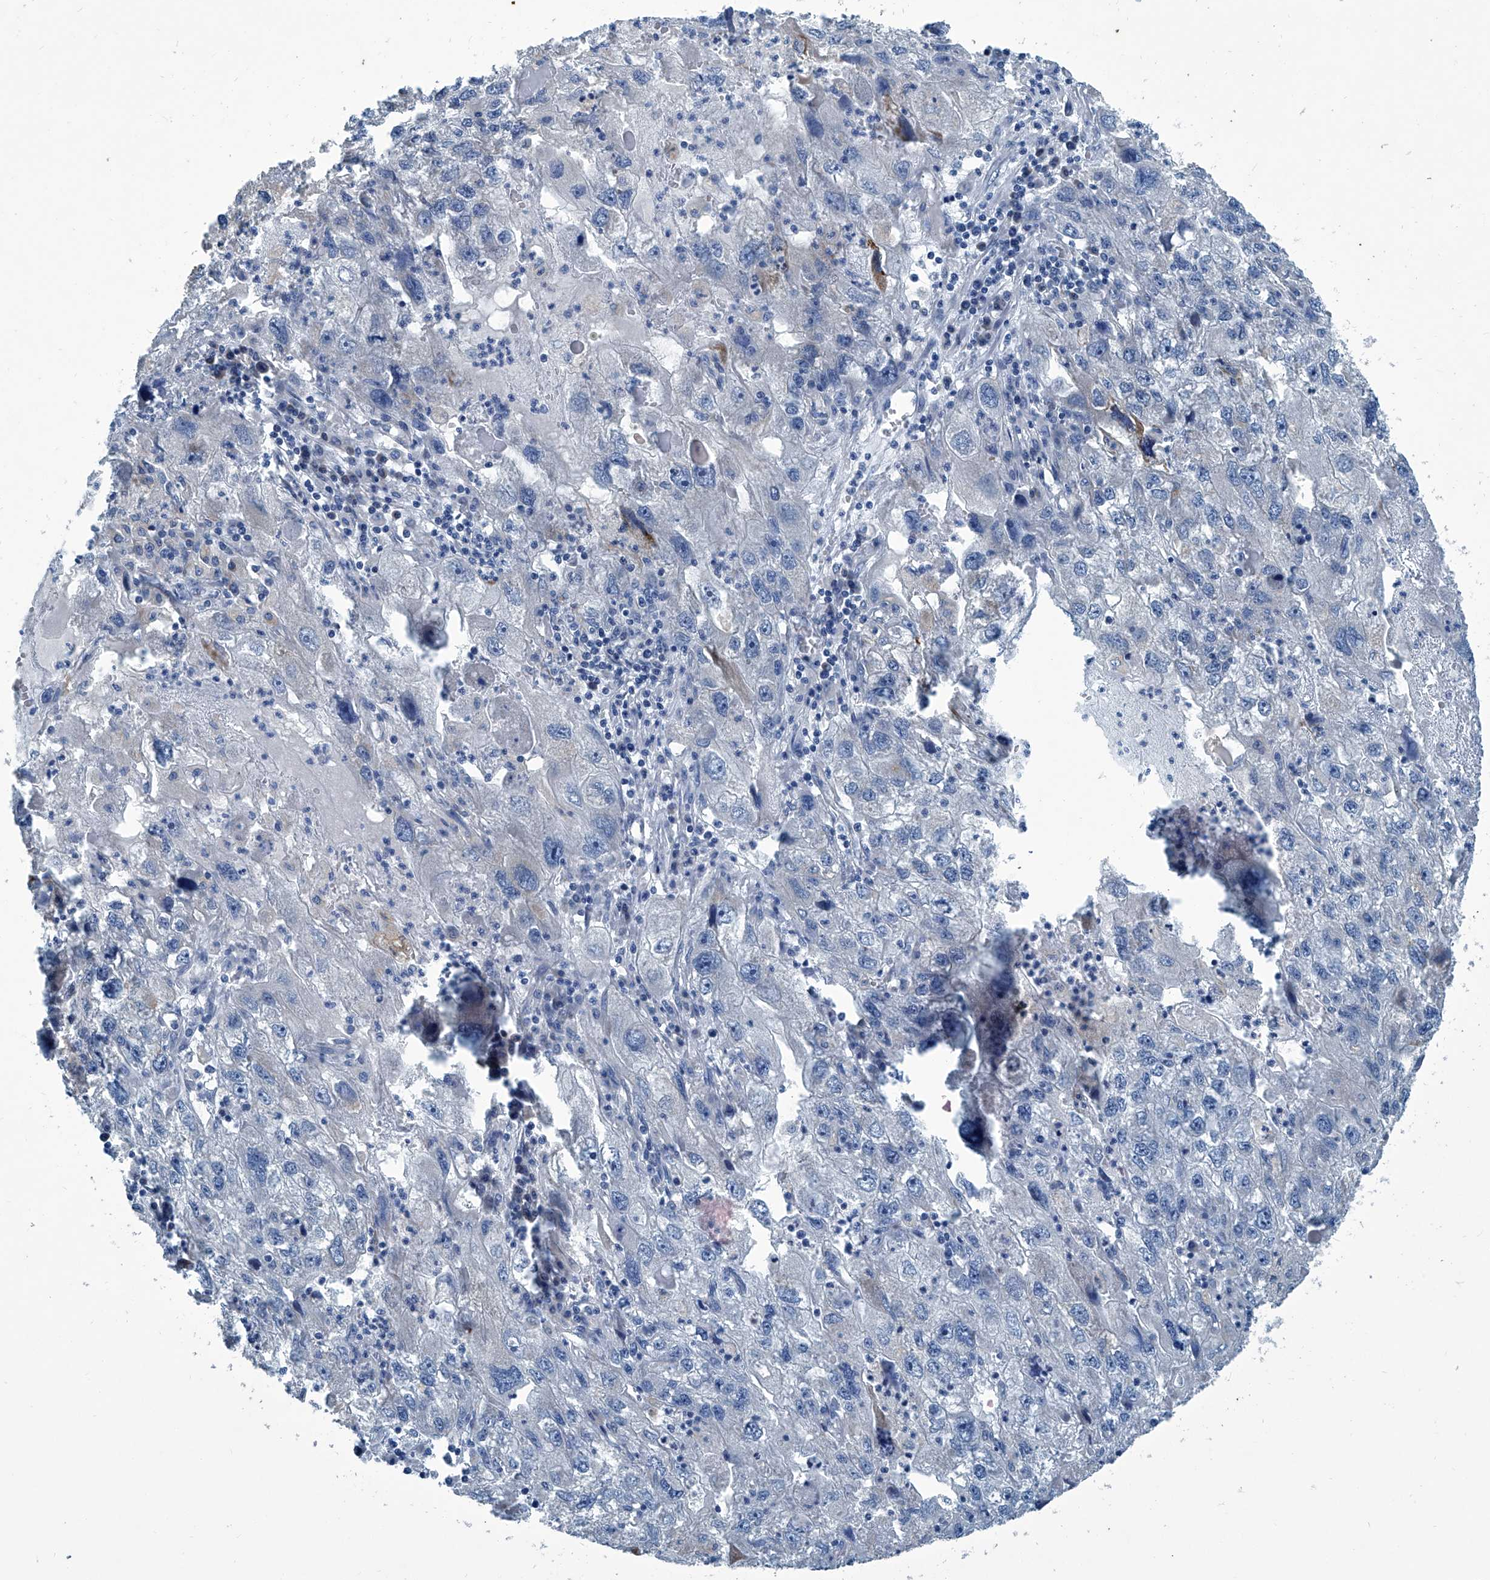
{"staining": {"intensity": "negative", "quantity": "none", "location": "none"}, "tissue": "endometrial cancer", "cell_type": "Tumor cells", "image_type": "cancer", "snomed": [{"axis": "morphology", "description": "Adenocarcinoma, NOS"}, {"axis": "topography", "description": "Endometrium"}], "caption": "Endometrial cancer (adenocarcinoma) was stained to show a protein in brown. There is no significant staining in tumor cells.", "gene": "SLC26A11", "patient": {"sex": "female", "age": 49}}